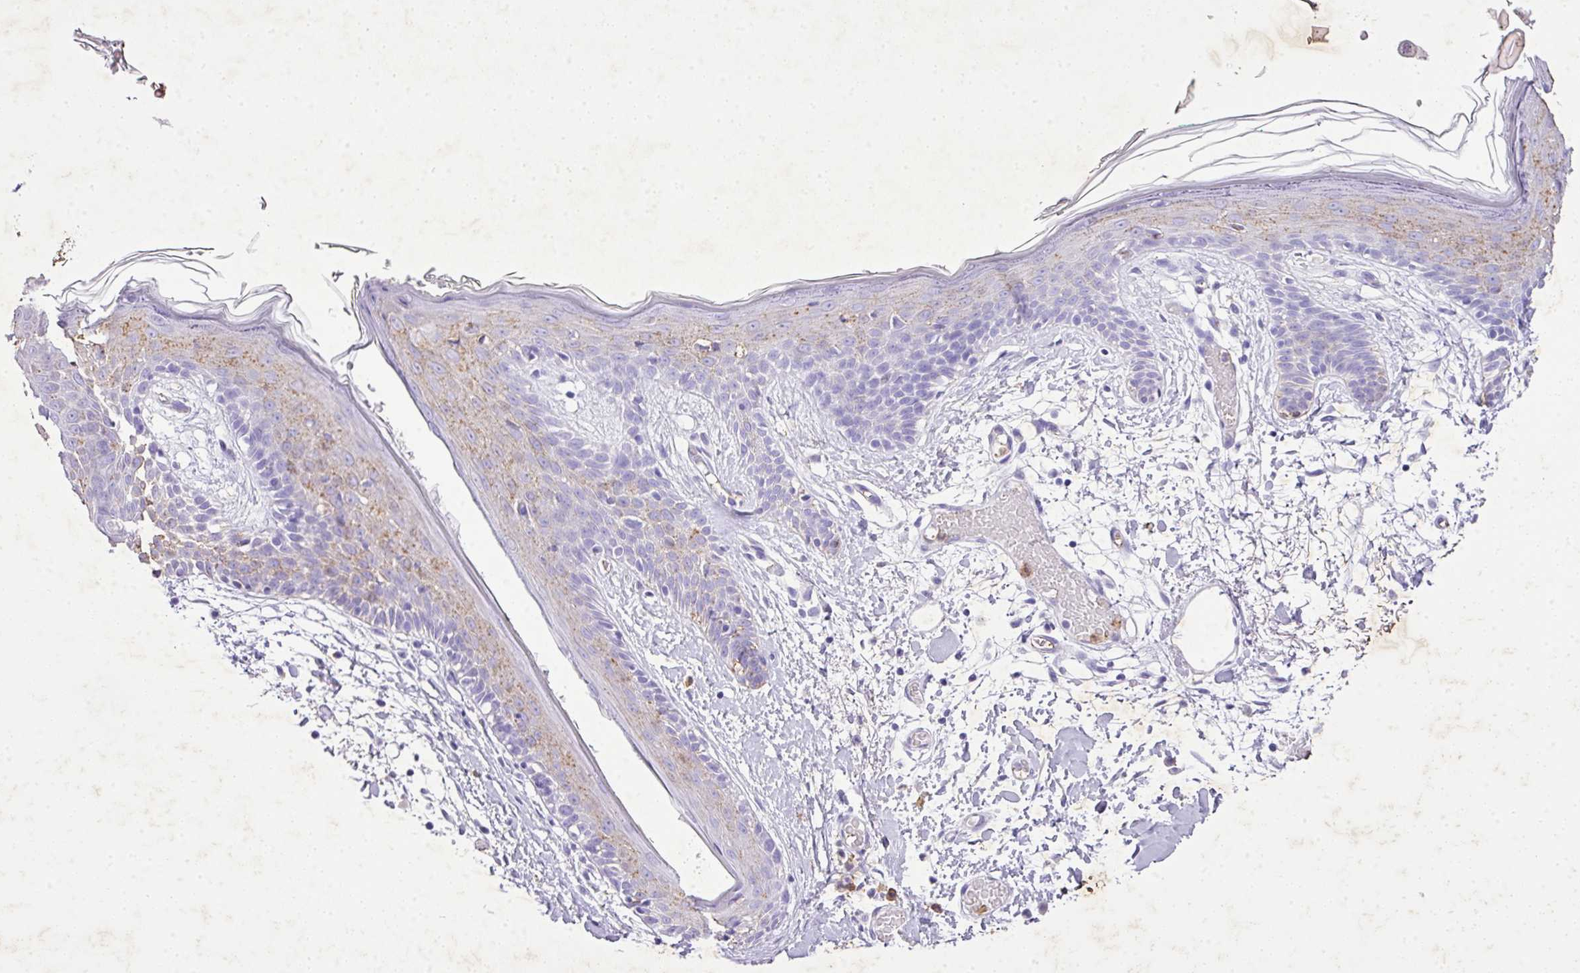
{"staining": {"intensity": "negative", "quantity": "none", "location": "none"}, "tissue": "skin", "cell_type": "Fibroblasts", "image_type": "normal", "snomed": [{"axis": "morphology", "description": "Normal tissue, NOS"}, {"axis": "topography", "description": "Skin"}], "caption": "IHC micrograph of normal skin: human skin stained with DAB (3,3'-diaminobenzidine) exhibits no significant protein staining in fibroblasts. (Immunohistochemistry, brightfield microscopy, high magnification).", "gene": "KCNJ11", "patient": {"sex": "male", "age": 79}}